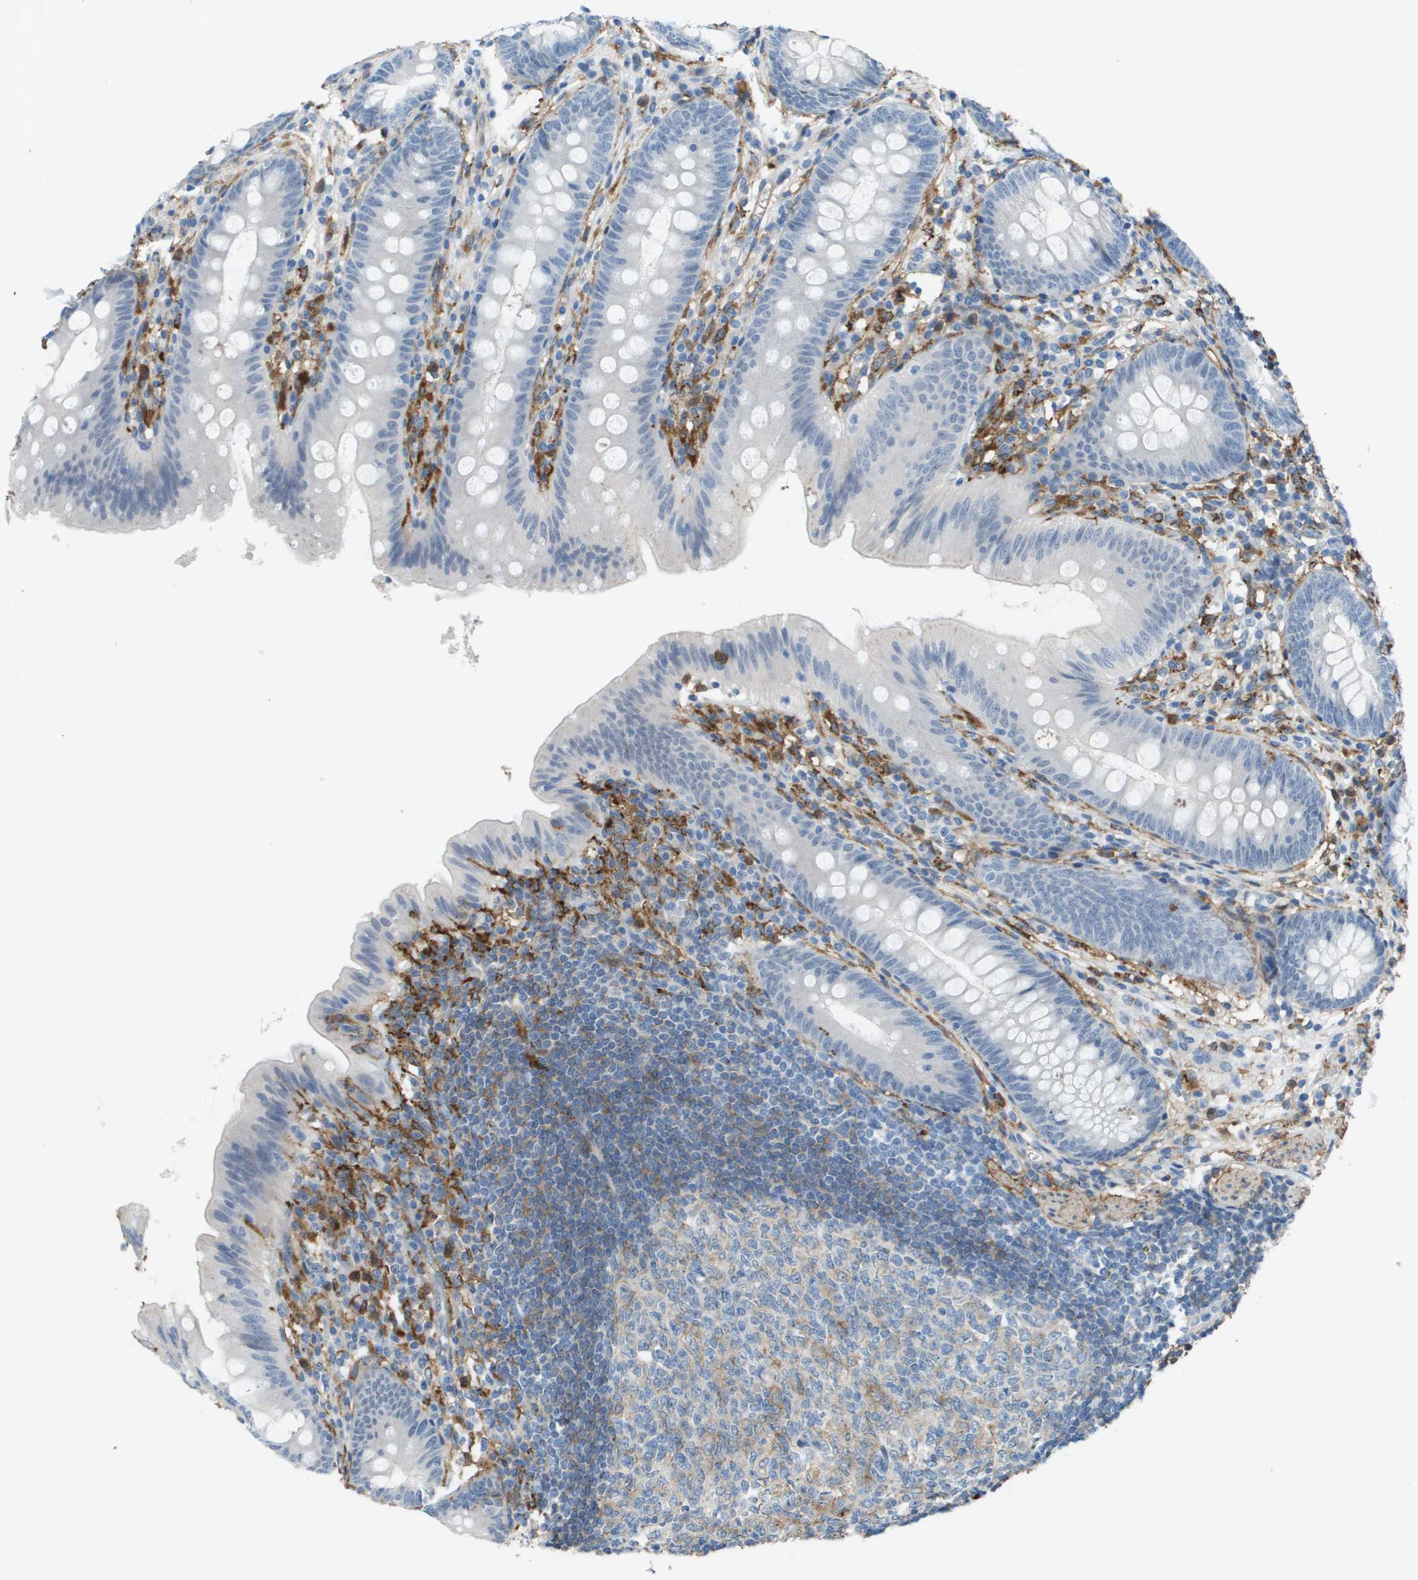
{"staining": {"intensity": "negative", "quantity": "none", "location": "none"}, "tissue": "appendix", "cell_type": "Glandular cells", "image_type": "normal", "snomed": [{"axis": "morphology", "description": "Normal tissue, NOS"}, {"axis": "topography", "description": "Appendix"}], "caption": "Immunohistochemical staining of benign appendix exhibits no significant expression in glandular cells. (Immunohistochemistry (ihc), brightfield microscopy, high magnification).", "gene": "ZBTB43", "patient": {"sex": "male", "age": 56}}